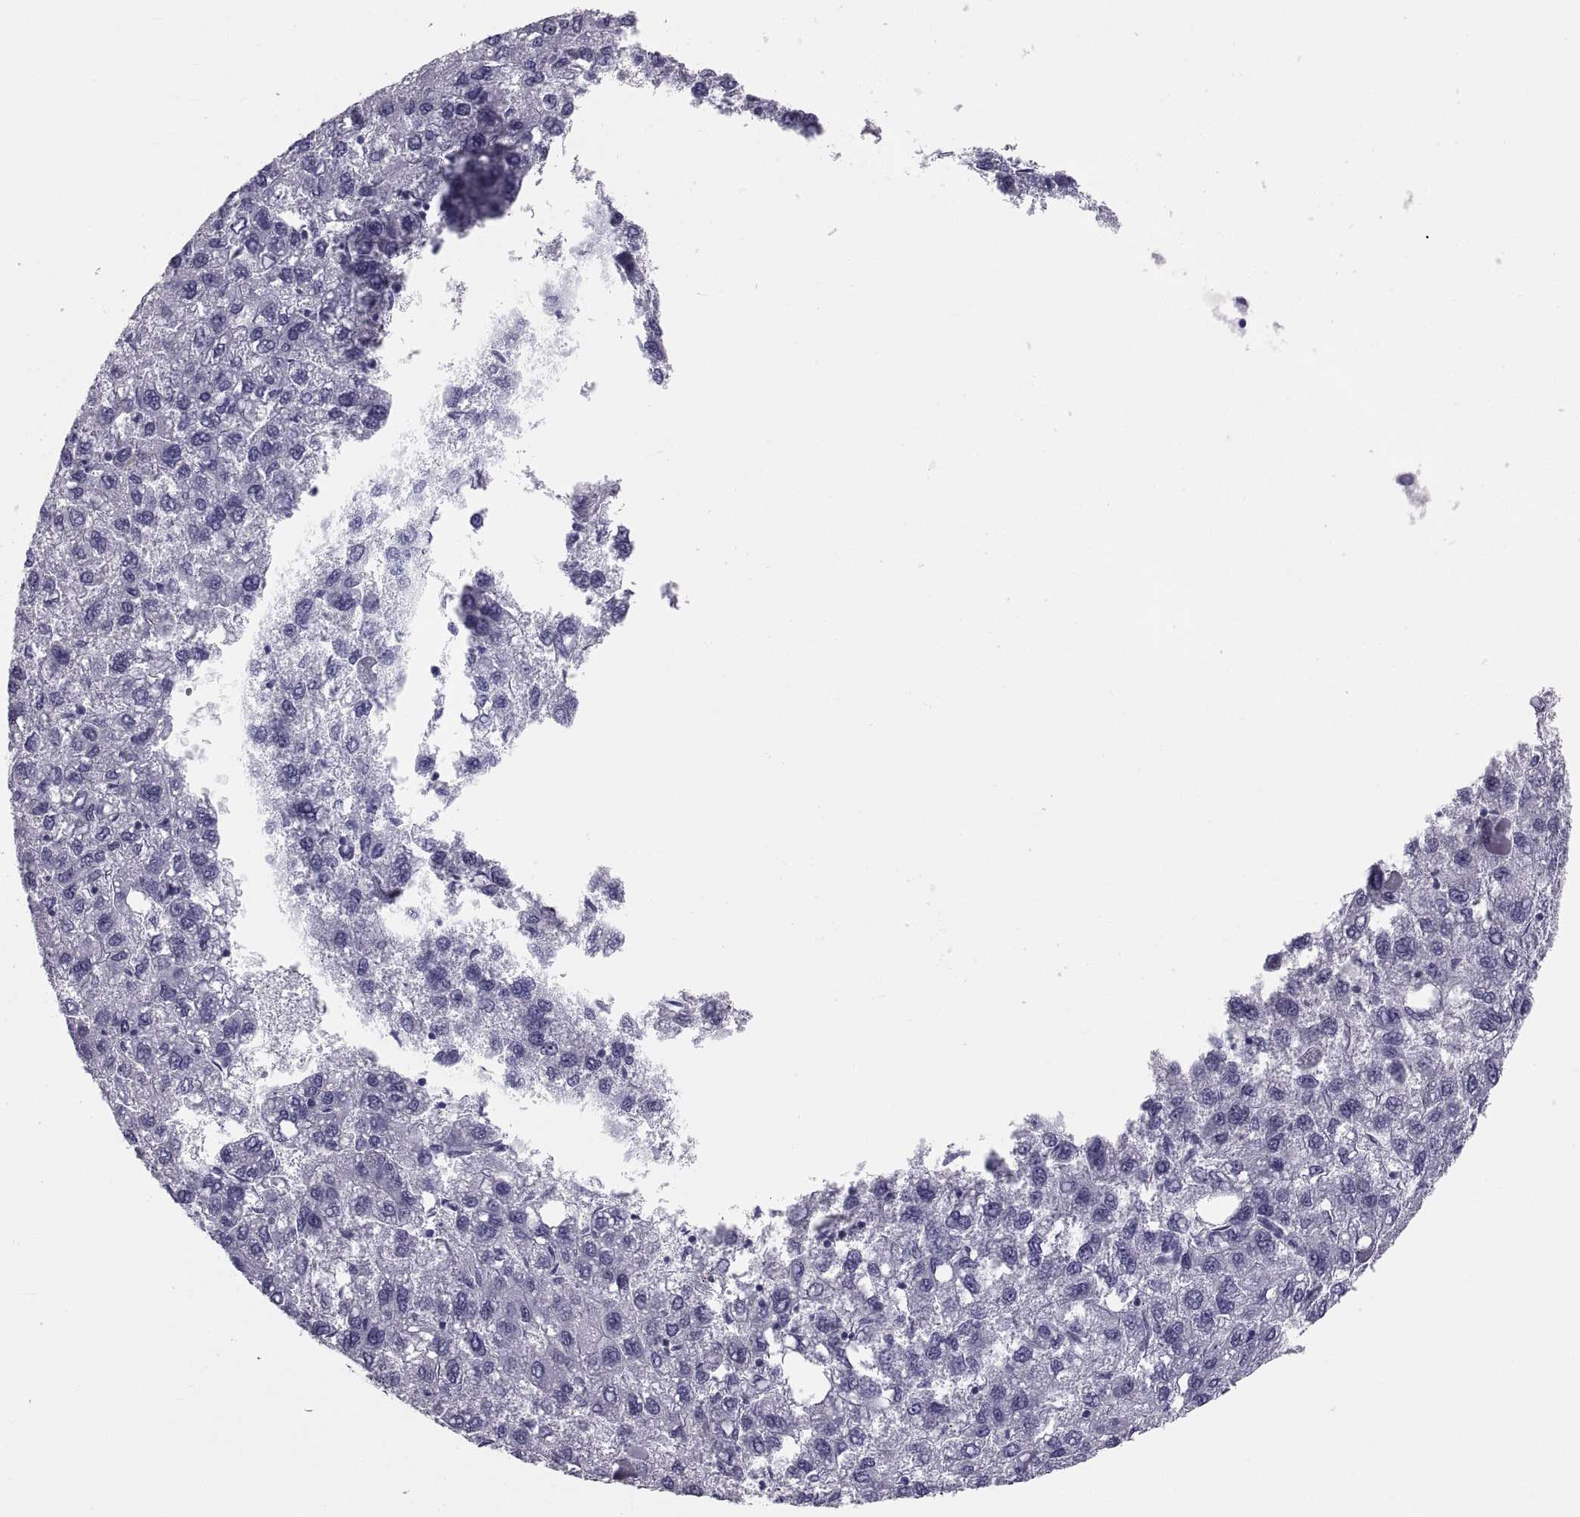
{"staining": {"intensity": "negative", "quantity": "none", "location": "none"}, "tissue": "liver cancer", "cell_type": "Tumor cells", "image_type": "cancer", "snomed": [{"axis": "morphology", "description": "Carcinoma, Hepatocellular, NOS"}, {"axis": "topography", "description": "Liver"}], "caption": "Immunohistochemistry (IHC) micrograph of neoplastic tissue: liver cancer stained with DAB (3,3'-diaminobenzidine) demonstrates no significant protein staining in tumor cells. Nuclei are stained in blue.", "gene": "CRISP1", "patient": {"sex": "female", "age": 82}}